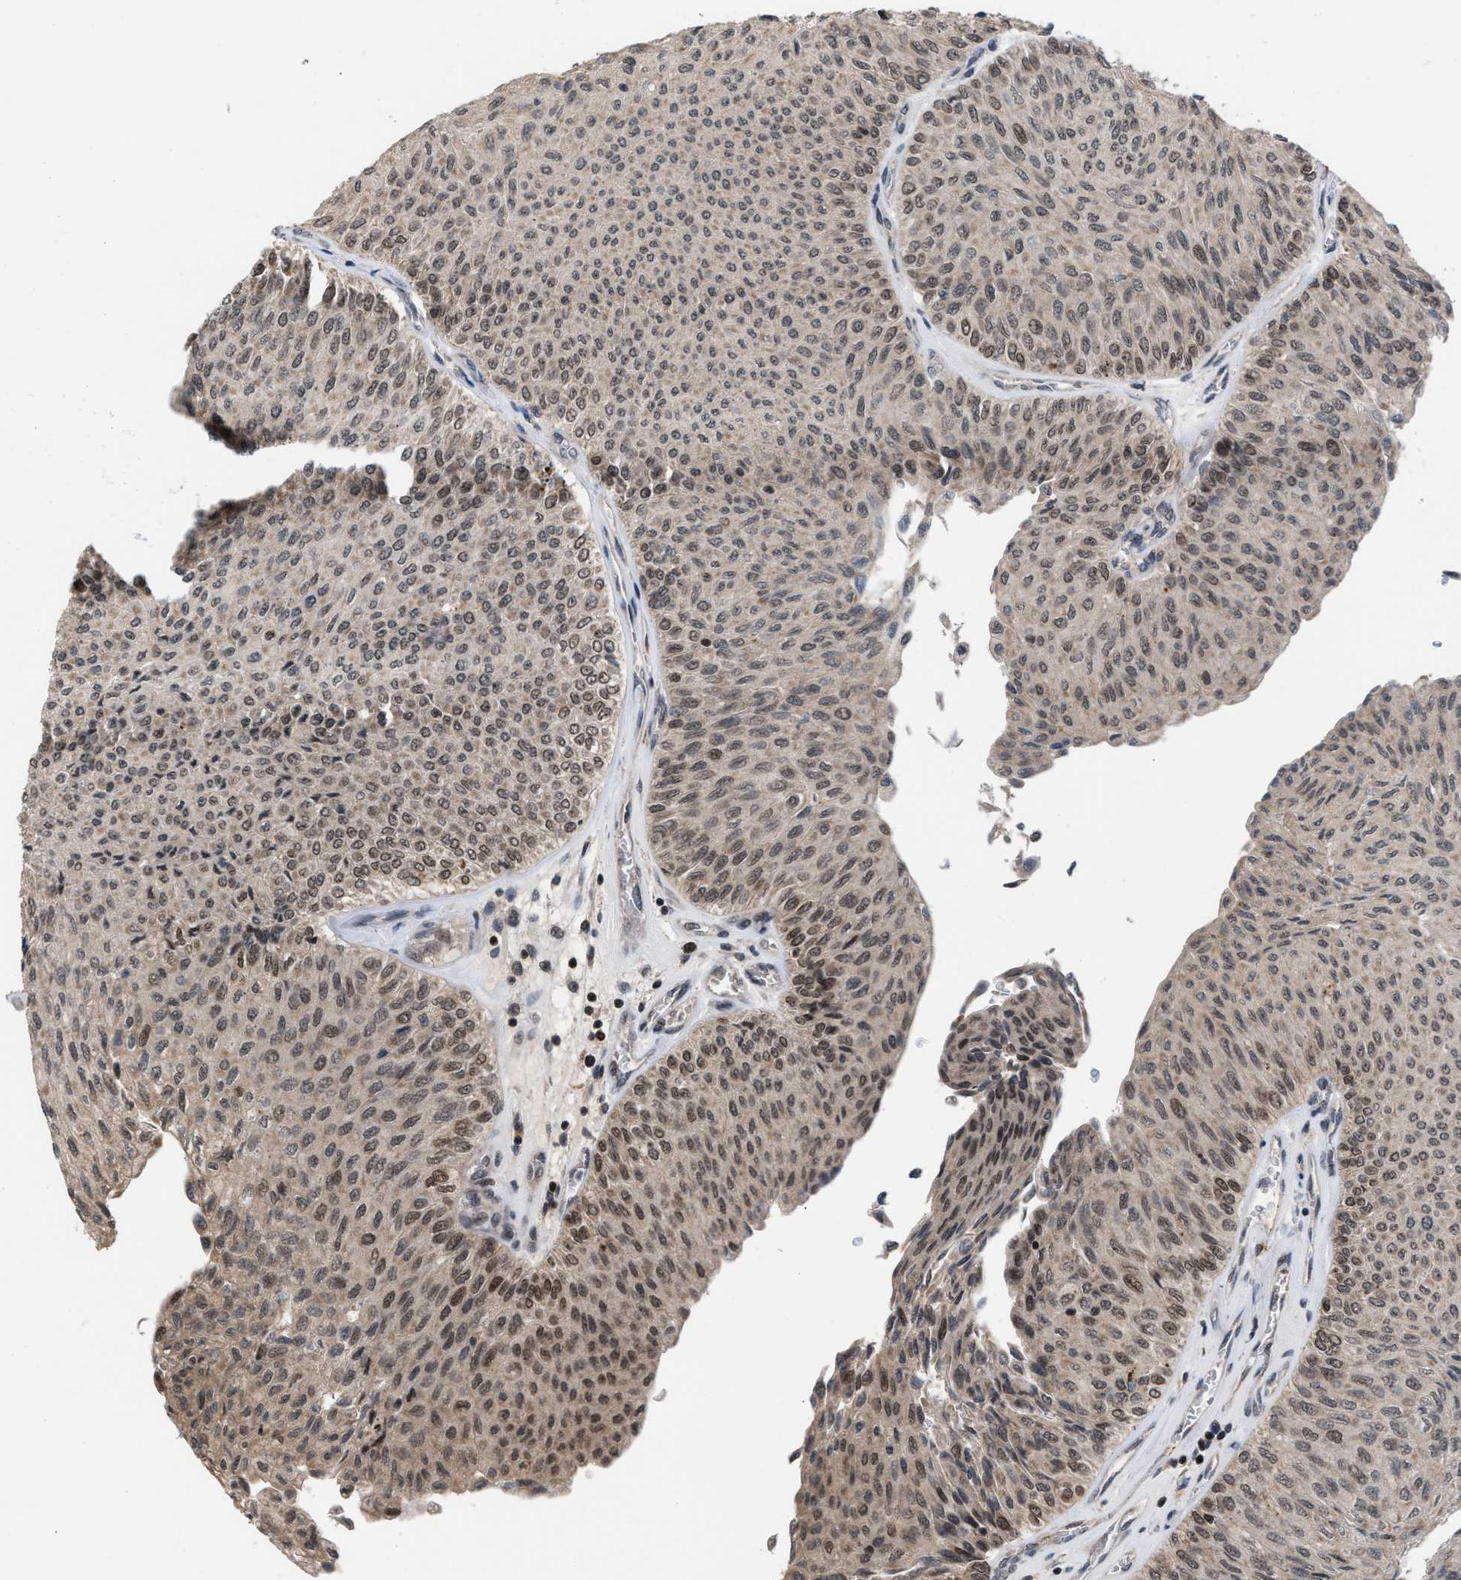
{"staining": {"intensity": "weak", "quantity": ">75%", "location": "nuclear"}, "tissue": "urothelial cancer", "cell_type": "Tumor cells", "image_type": "cancer", "snomed": [{"axis": "morphology", "description": "Urothelial carcinoma, Low grade"}, {"axis": "topography", "description": "Urinary bladder"}], "caption": "Low-grade urothelial carcinoma was stained to show a protein in brown. There is low levels of weak nuclear staining in approximately >75% of tumor cells. (brown staining indicates protein expression, while blue staining denotes nuclei).", "gene": "C9orf78", "patient": {"sex": "male", "age": 78}}